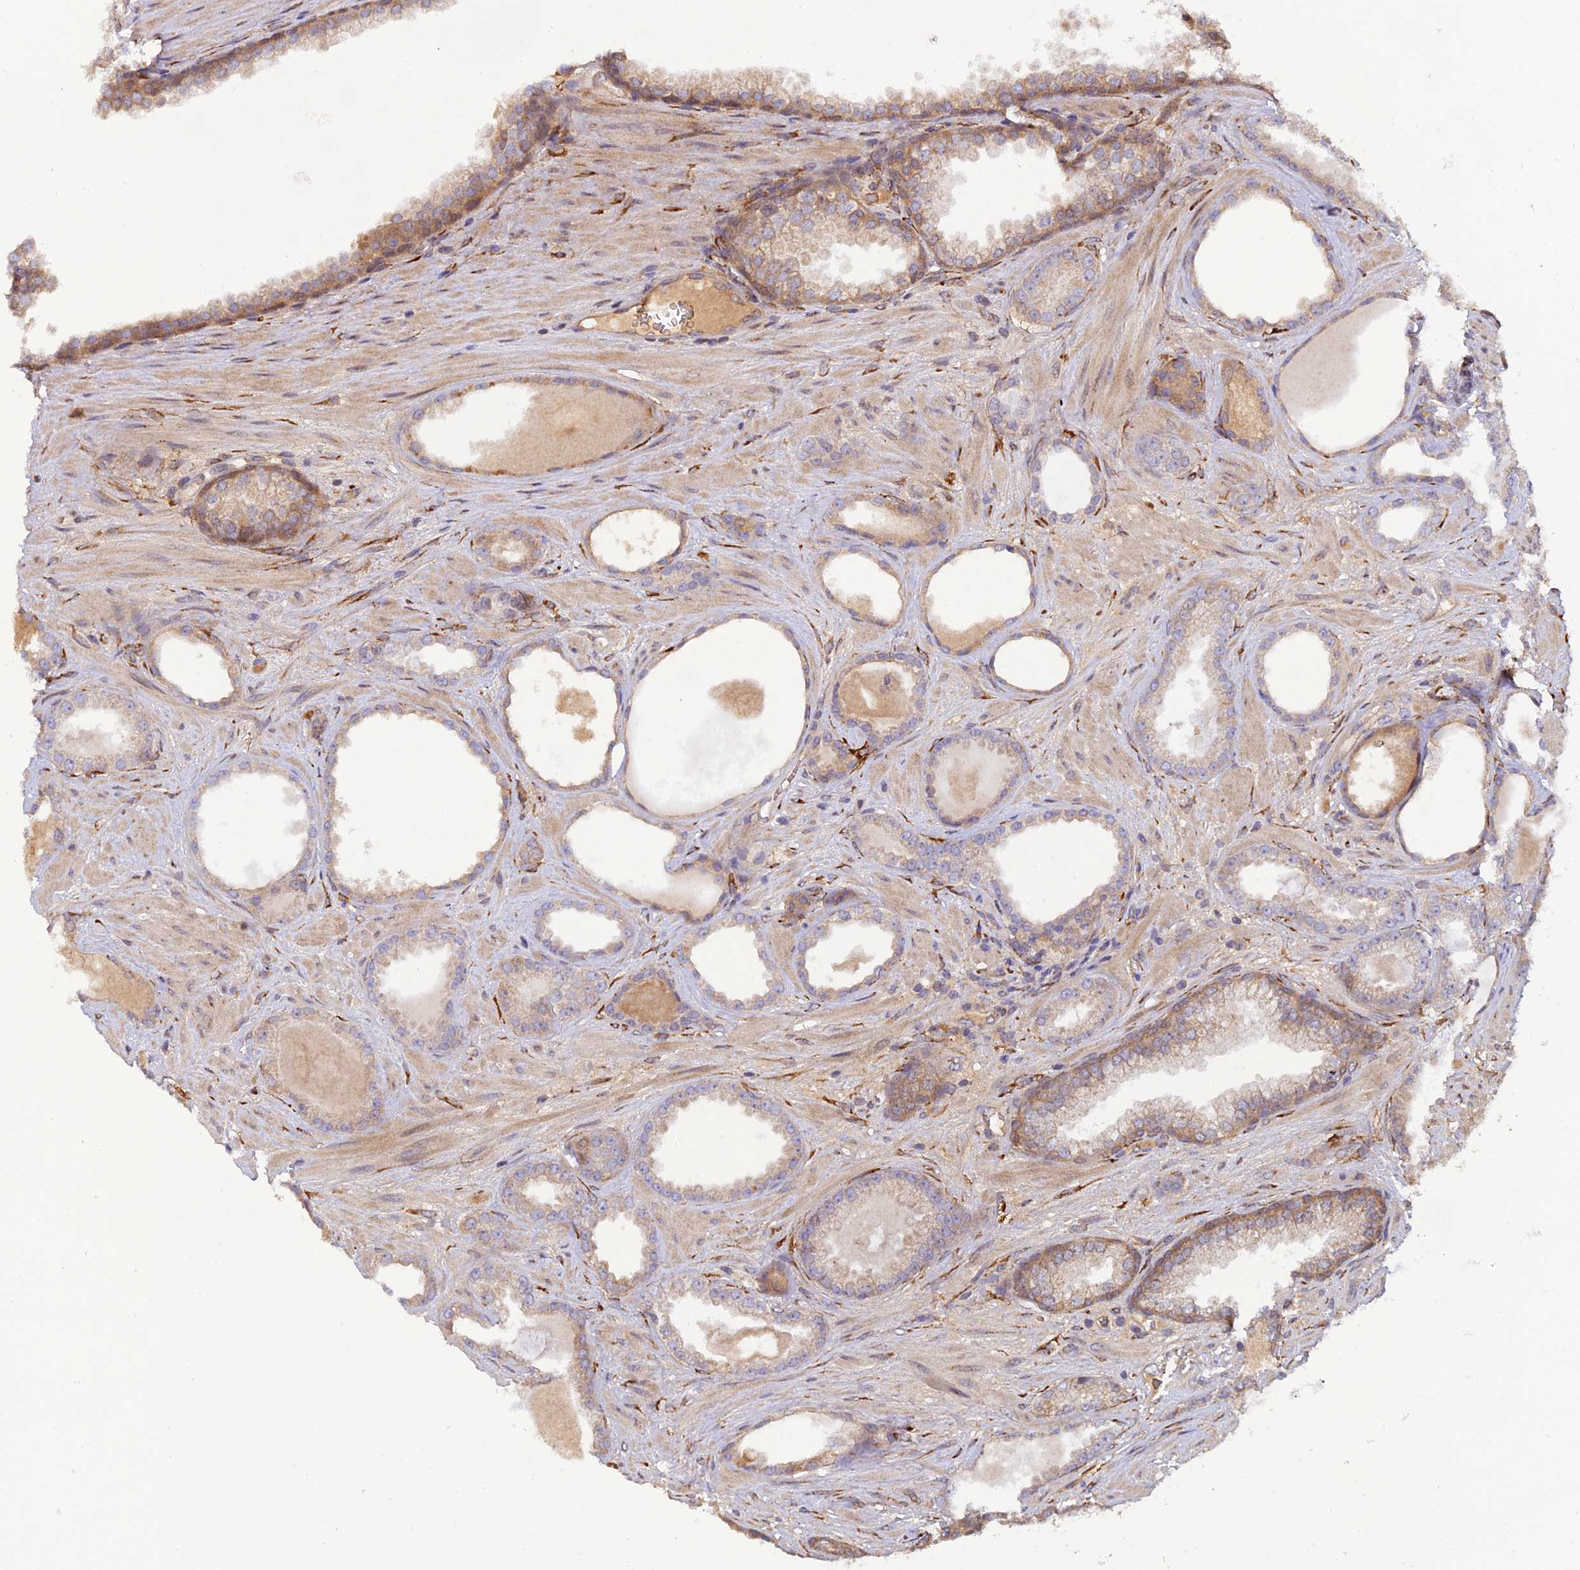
{"staining": {"intensity": "weak", "quantity": ">75%", "location": "cytoplasmic/membranous"}, "tissue": "prostate cancer", "cell_type": "Tumor cells", "image_type": "cancer", "snomed": [{"axis": "morphology", "description": "Adenocarcinoma, Low grade"}, {"axis": "topography", "description": "Prostate"}], "caption": "A photomicrograph of adenocarcinoma (low-grade) (prostate) stained for a protein displays weak cytoplasmic/membranous brown staining in tumor cells. The staining was performed using DAB, with brown indicating positive protein expression. Nuclei are stained blue with hematoxylin.", "gene": "P3H3", "patient": {"sex": "male", "age": 57}}